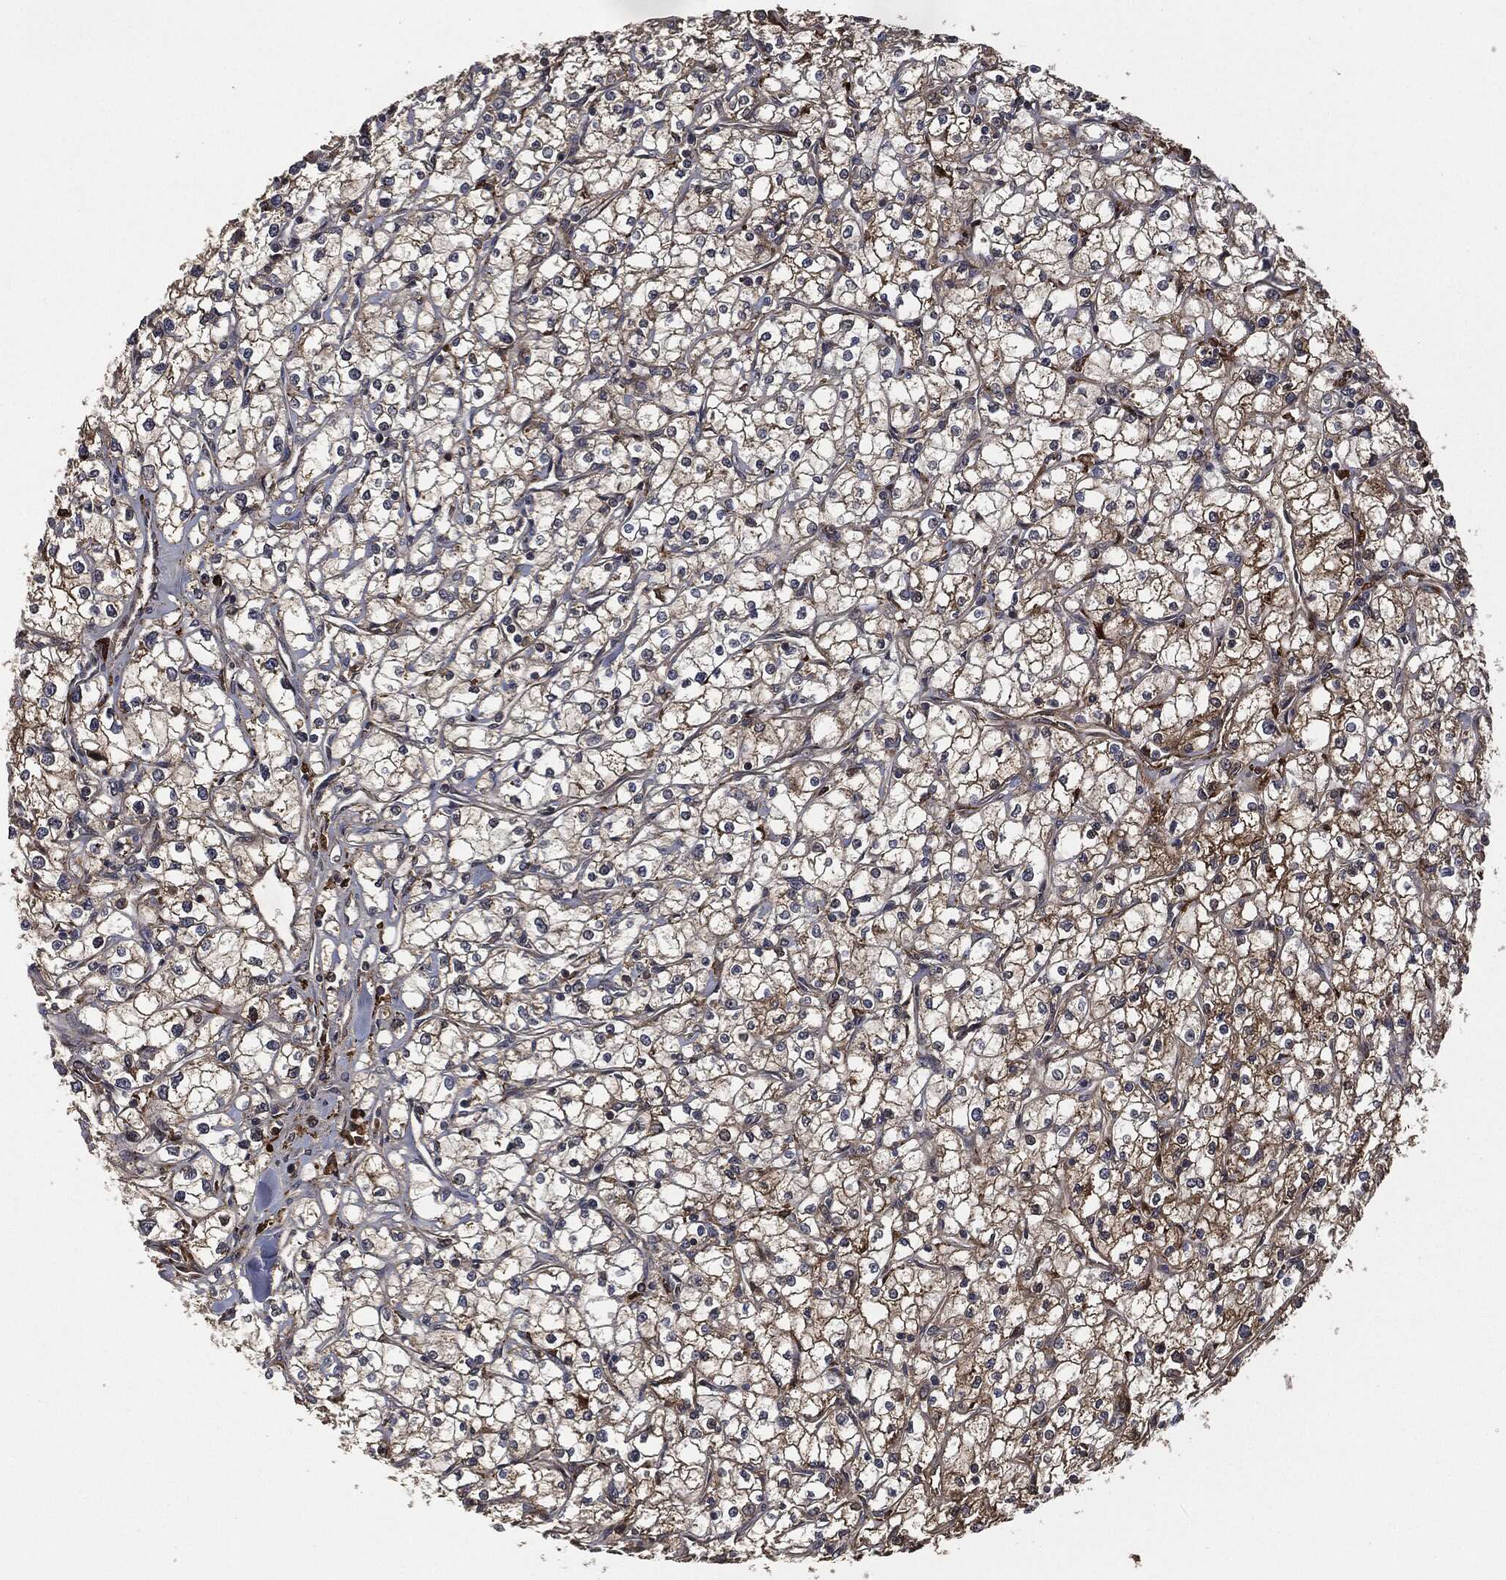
{"staining": {"intensity": "moderate", "quantity": ">75%", "location": "cytoplasmic/membranous"}, "tissue": "renal cancer", "cell_type": "Tumor cells", "image_type": "cancer", "snomed": [{"axis": "morphology", "description": "Adenocarcinoma, NOS"}, {"axis": "topography", "description": "Kidney"}], "caption": "Protein staining reveals moderate cytoplasmic/membranous staining in approximately >75% of tumor cells in renal cancer.", "gene": "CRABP2", "patient": {"sex": "male", "age": 67}}